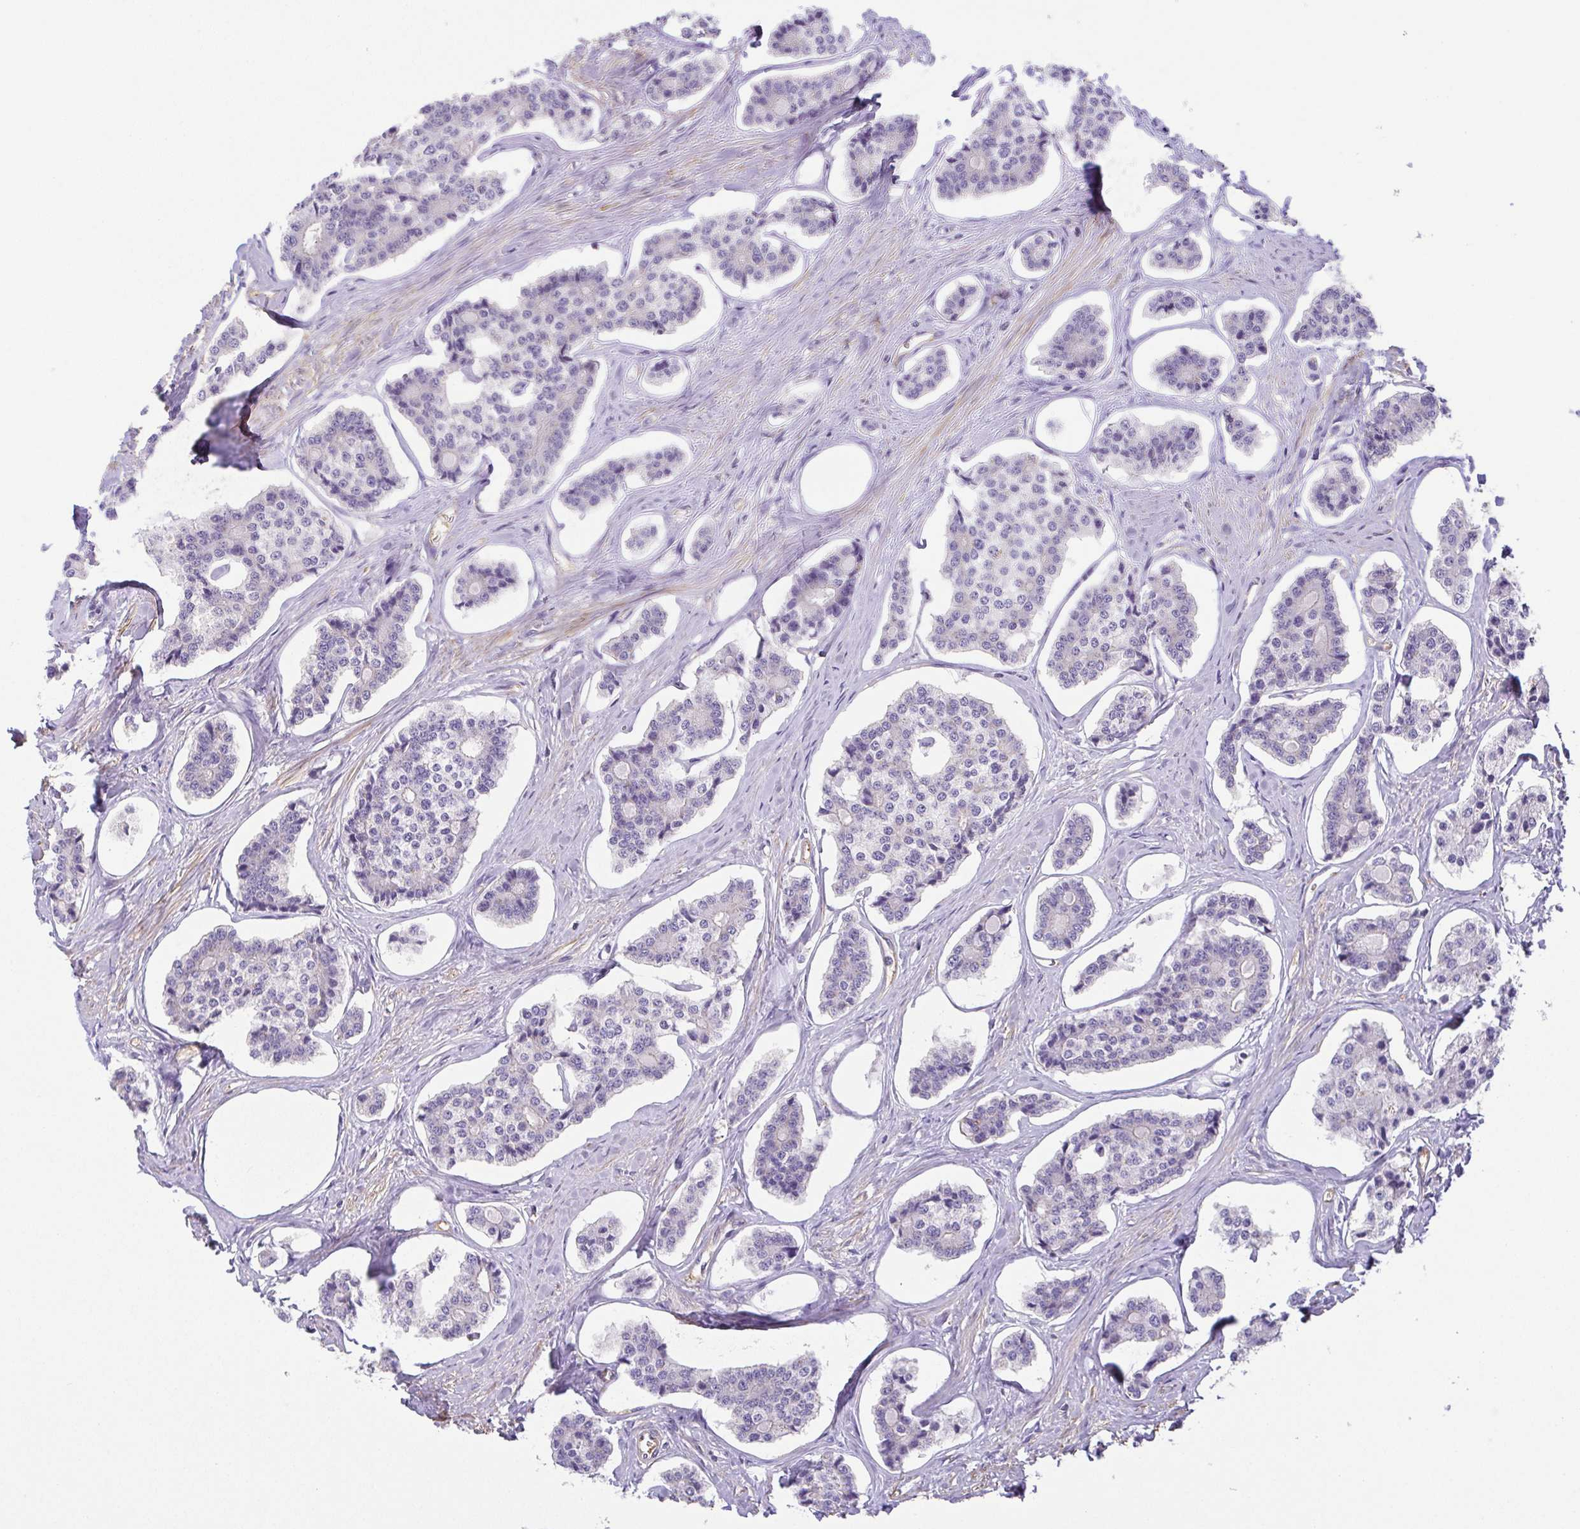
{"staining": {"intensity": "negative", "quantity": "none", "location": "none"}, "tissue": "carcinoid", "cell_type": "Tumor cells", "image_type": "cancer", "snomed": [{"axis": "morphology", "description": "Carcinoid, malignant, NOS"}, {"axis": "topography", "description": "Small intestine"}], "caption": "High power microscopy micrograph of an IHC histopathology image of carcinoid (malignant), revealing no significant positivity in tumor cells. Brightfield microscopy of immunohistochemistry stained with DAB (3,3'-diaminobenzidine) (brown) and hematoxylin (blue), captured at high magnification.", "gene": "MYL6", "patient": {"sex": "female", "age": 65}}